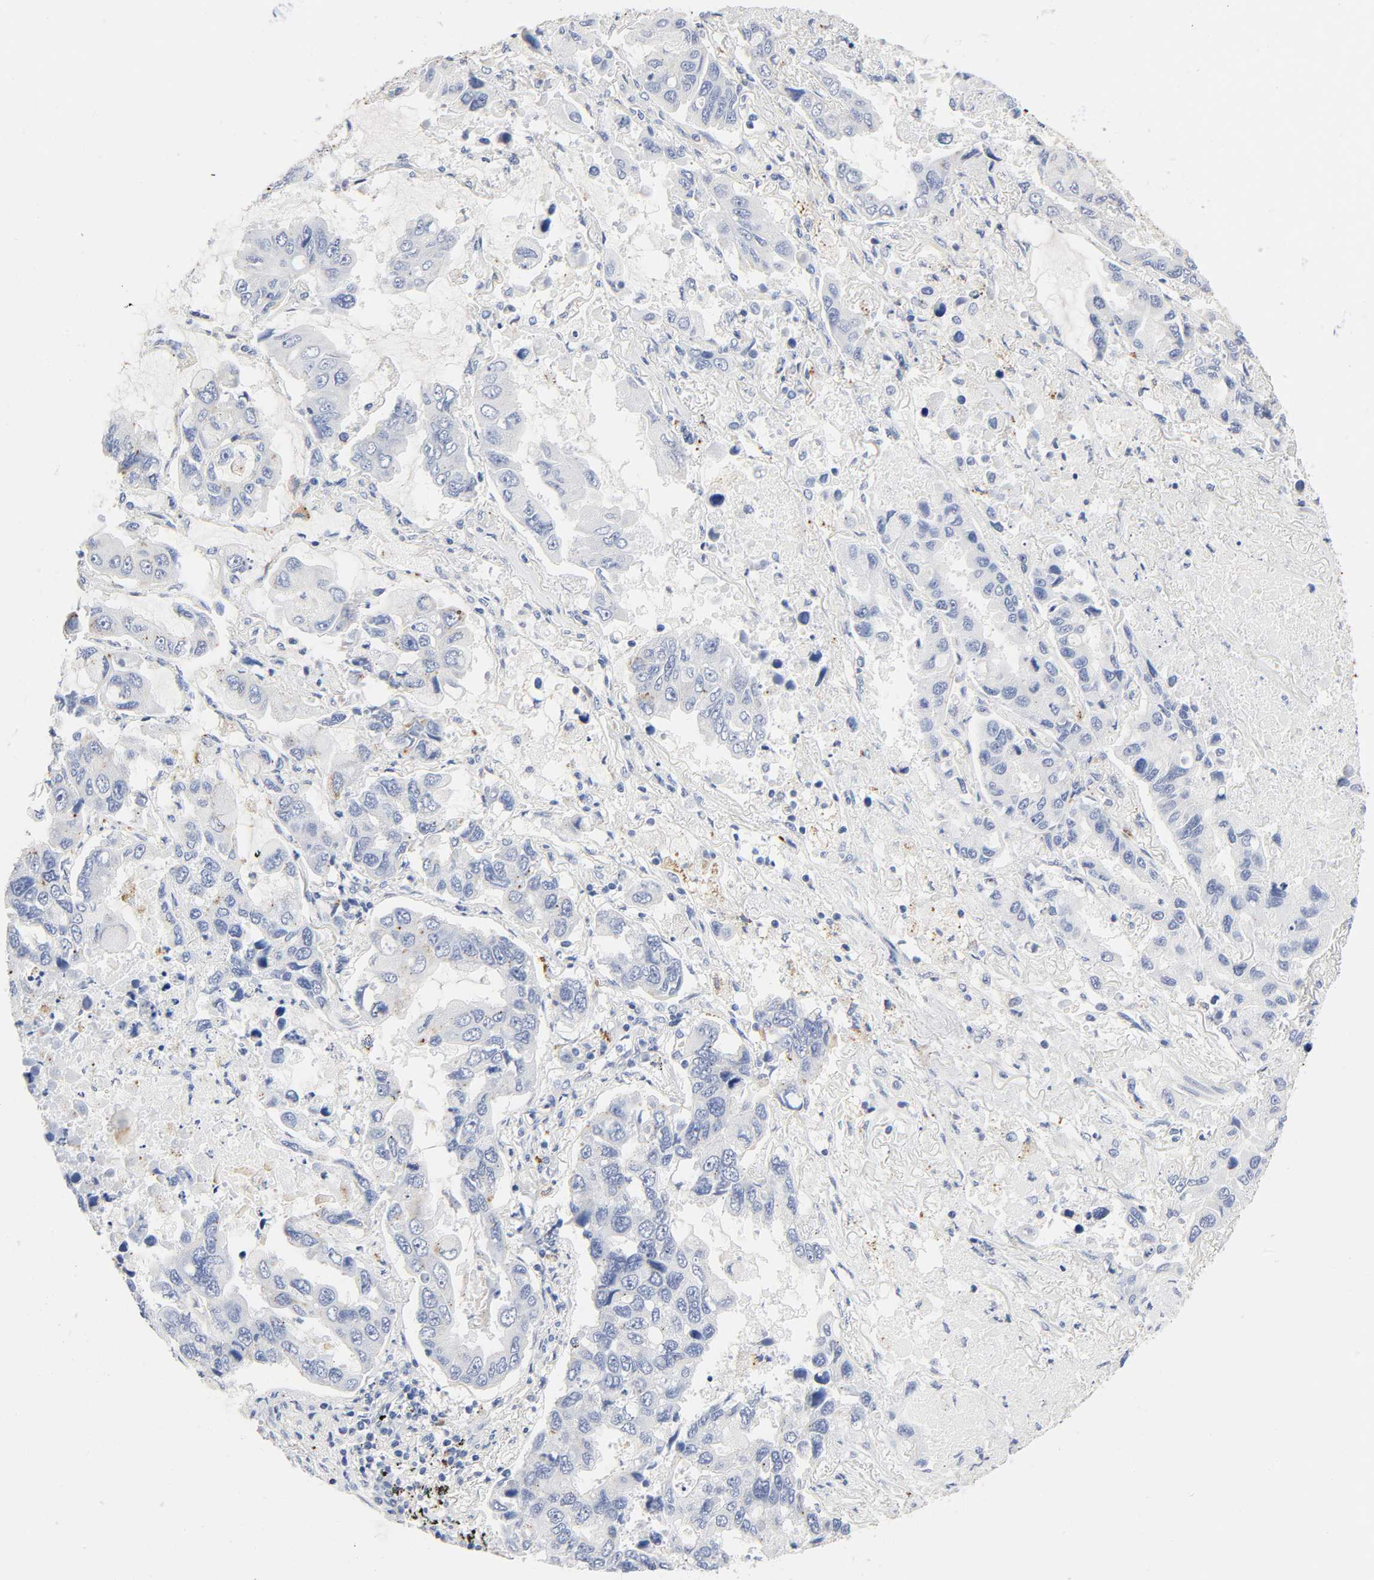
{"staining": {"intensity": "negative", "quantity": "none", "location": "none"}, "tissue": "lung cancer", "cell_type": "Tumor cells", "image_type": "cancer", "snomed": [{"axis": "morphology", "description": "Adenocarcinoma, NOS"}, {"axis": "topography", "description": "Lung"}], "caption": "There is no significant positivity in tumor cells of lung adenocarcinoma. (DAB immunohistochemistry (IHC) visualized using brightfield microscopy, high magnification).", "gene": "PLP1", "patient": {"sex": "male", "age": 64}}